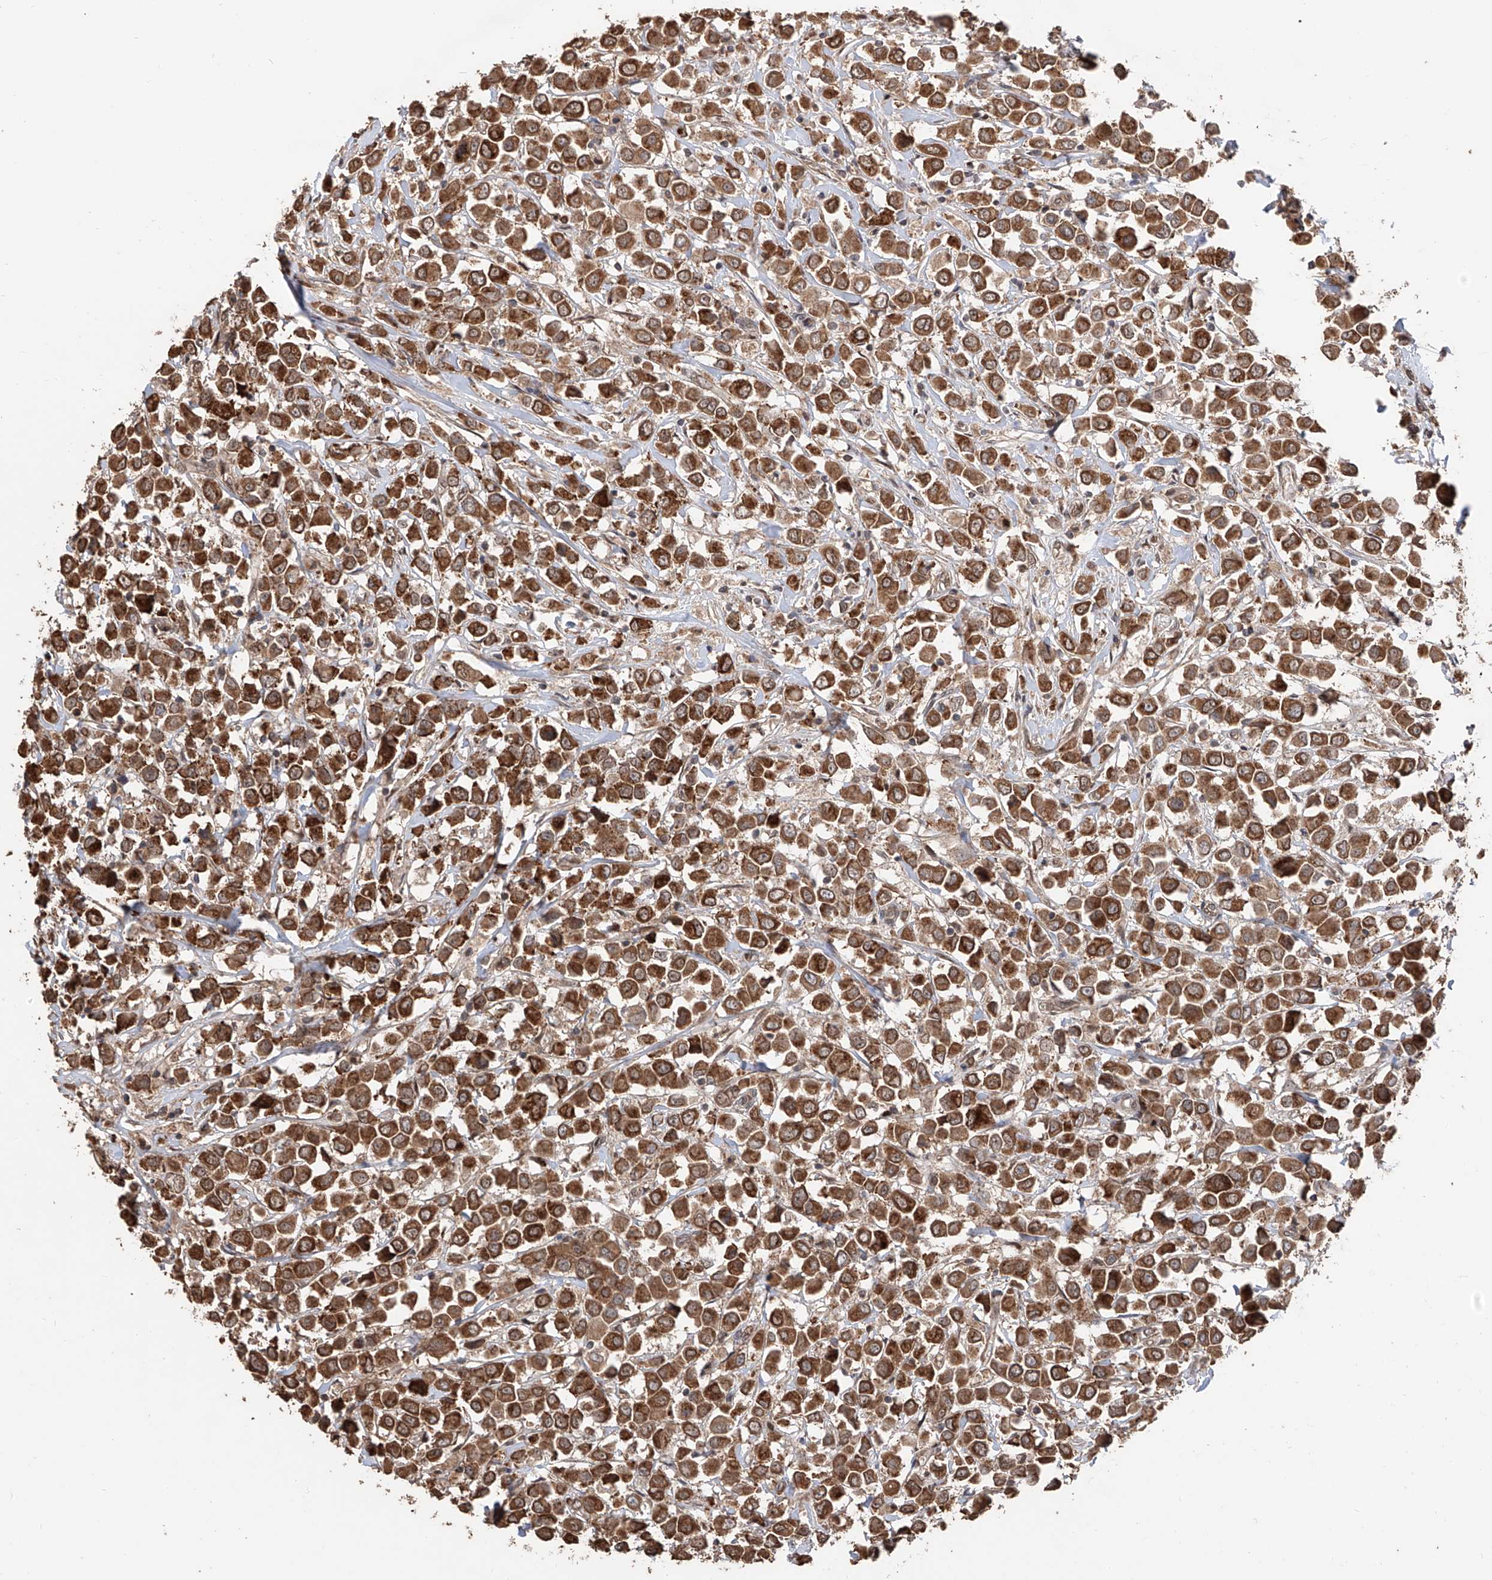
{"staining": {"intensity": "moderate", "quantity": ">75%", "location": "cytoplasmic/membranous"}, "tissue": "breast cancer", "cell_type": "Tumor cells", "image_type": "cancer", "snomed": [{"axis": "morphology", "description": "Duct carcinoma"}, {"axis": "topography", "description": "Breast"}], "caption": "Immunohistochemical staining of human breast cancer shows medium levels of moderate cytoplasmic/membranous staining in about >75% of tumor cells.", "gene": "FAM135A", "patient": {"sex": "female", "age": 61}}